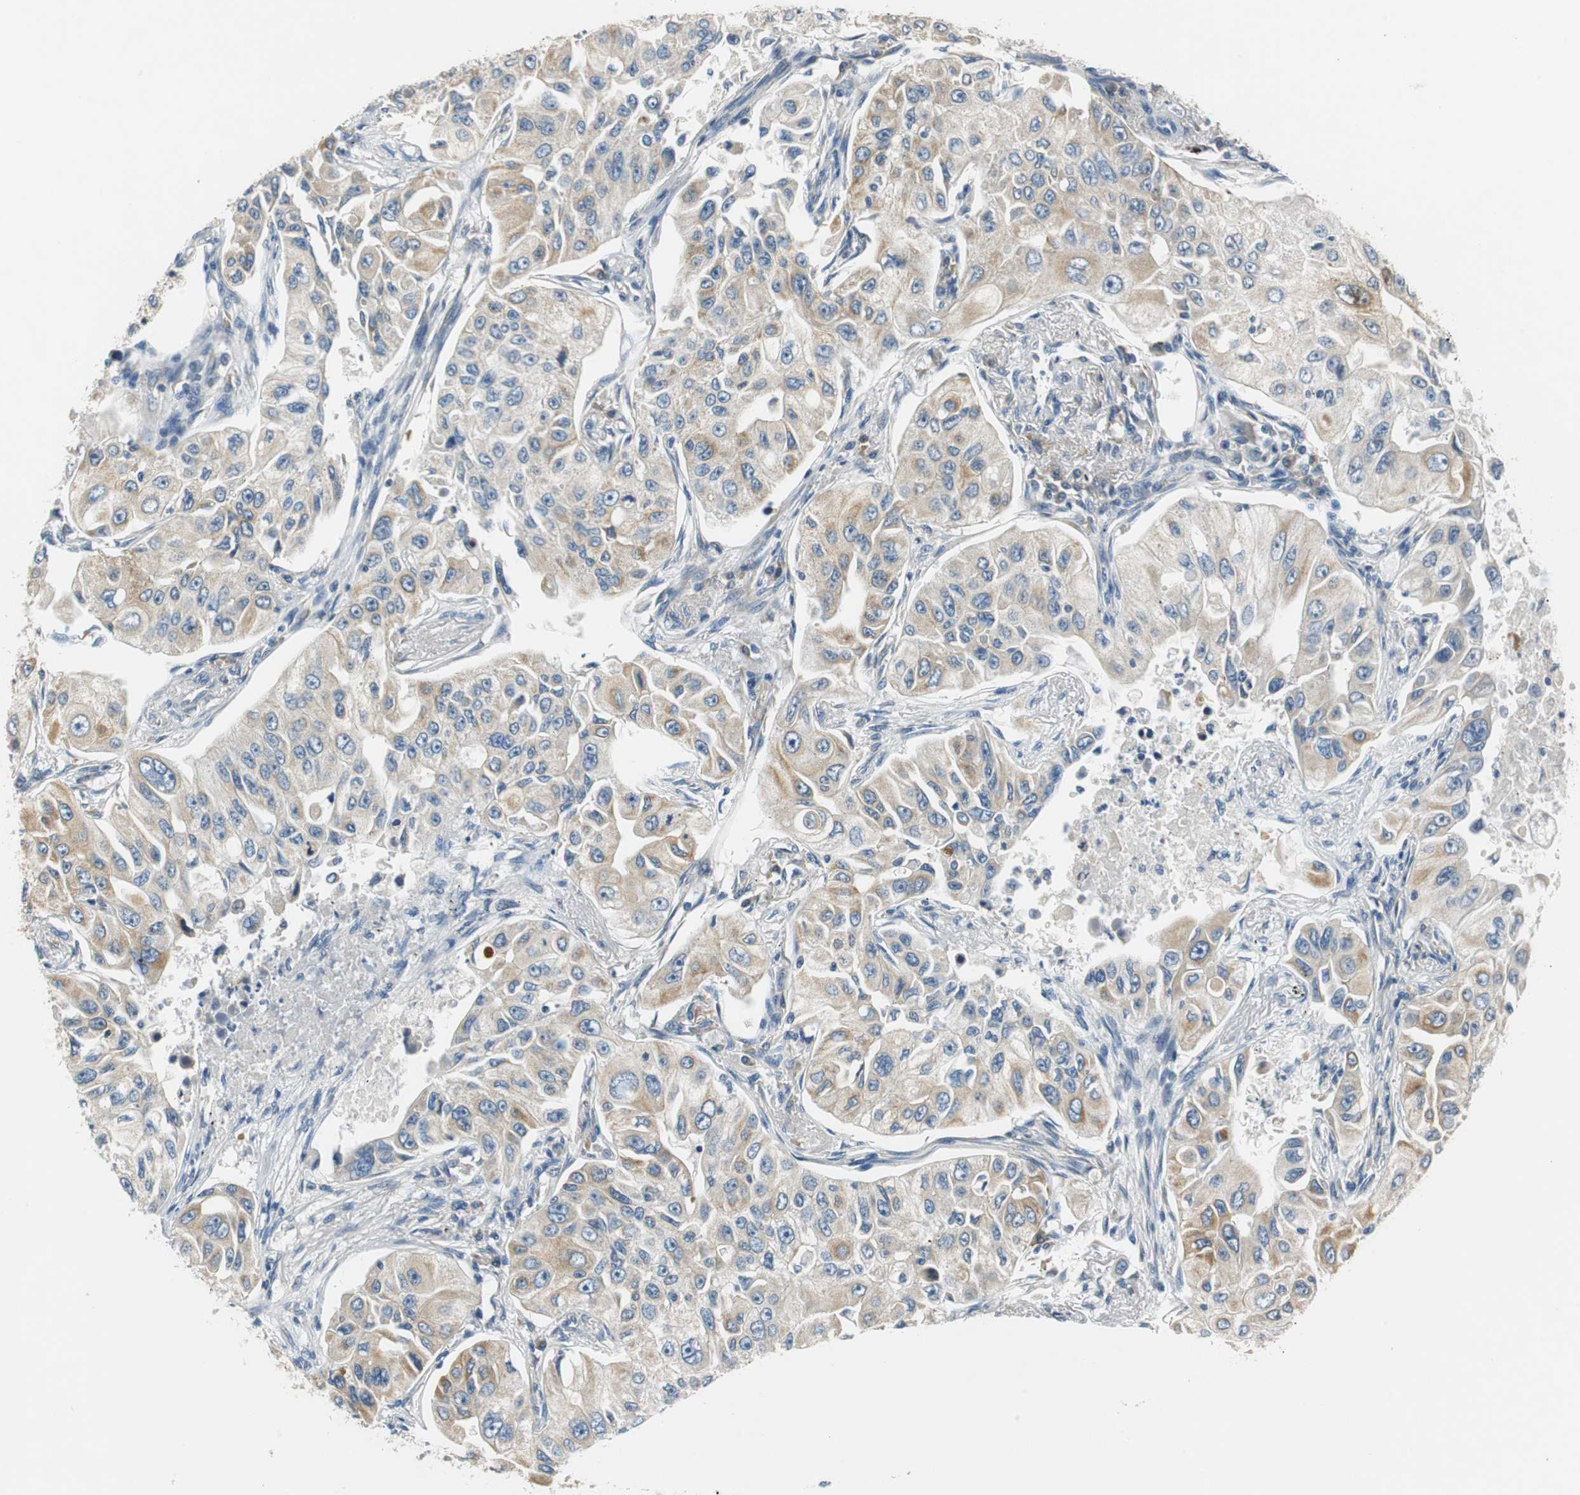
{"staining": {"intensity": "weak", "quantity": ">75%", "location": "cytoplasmic/membranous"}, "tissue": "lung cancer", "cell_type": "Tumor cells", "image_type": "cancer", "snomed": [{"axis": "morphology", "description": "Adenocarcinoma, NOS"}, {"axis": "topography", "description": "Lung"}], "caption": "Immunohistochemistry histopathology image of lung cancer stained for a protein (brown), which reveals low levels of weak cytoplasmic/membranous expression in approximately >75% of tumor cells.", "gene": "FADS2", "patient": {"sex": "male", "age": 84}}